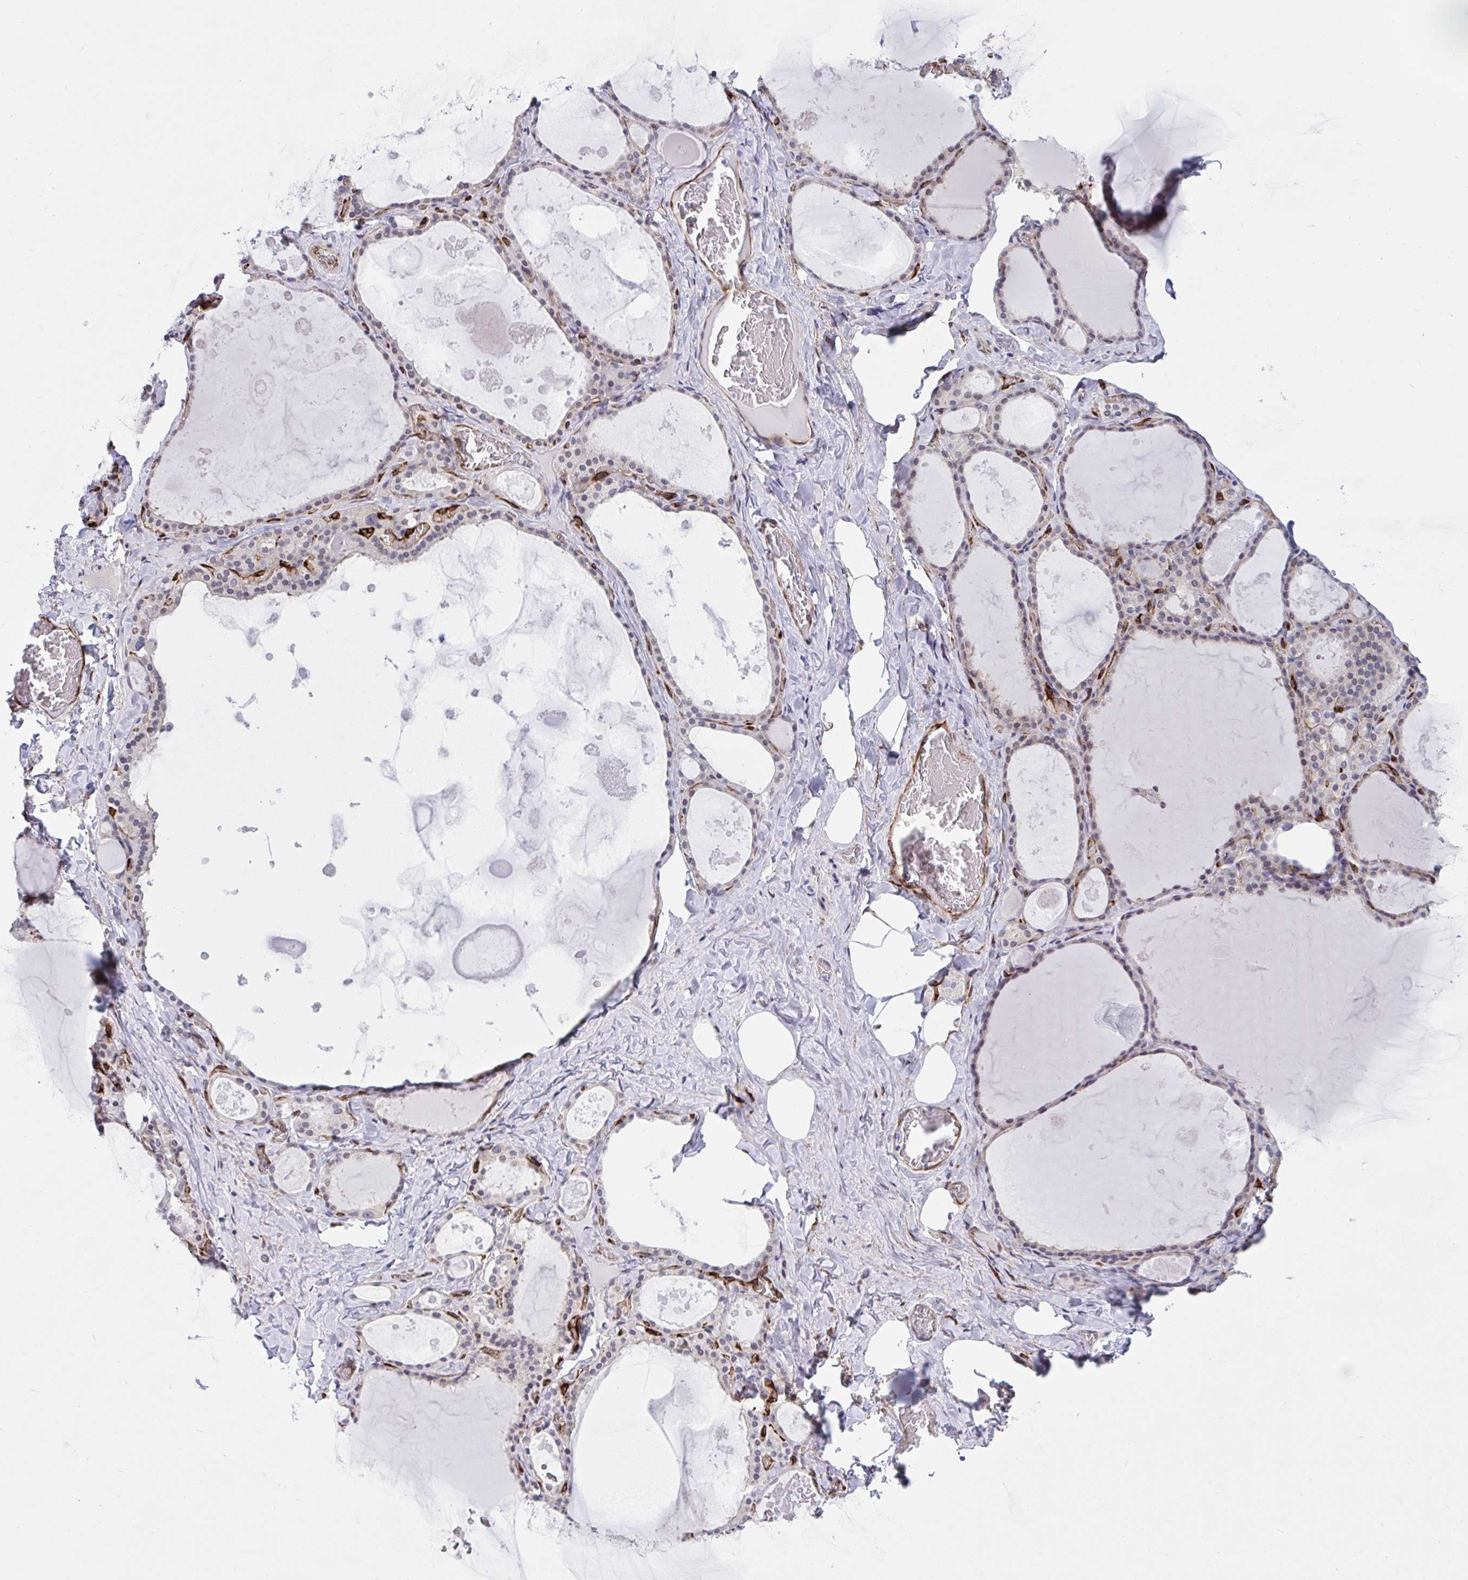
{"staining": {"intensity": "weak", "quantity": "<25%", "location": "nuclear"}, "tissue": "thyroid gland", "cell_type": "Glandular cells", "image_type": "normal", "snomed": [{"axis": "morphology", "description": "Normal tissue, NOS"}, {"axis": "topography", "description": "Thyroid gland"}], "caption": "Immunohistochemistry (IHC) histopathology image of benign thyroid gland: human thyroid gland stained with DAB (3,3'-diaminobenzidine) exhibits no significant protein positivity in glandular cells.", "gene": "EML1", "patient": {"sex": "male", "age": 56}}